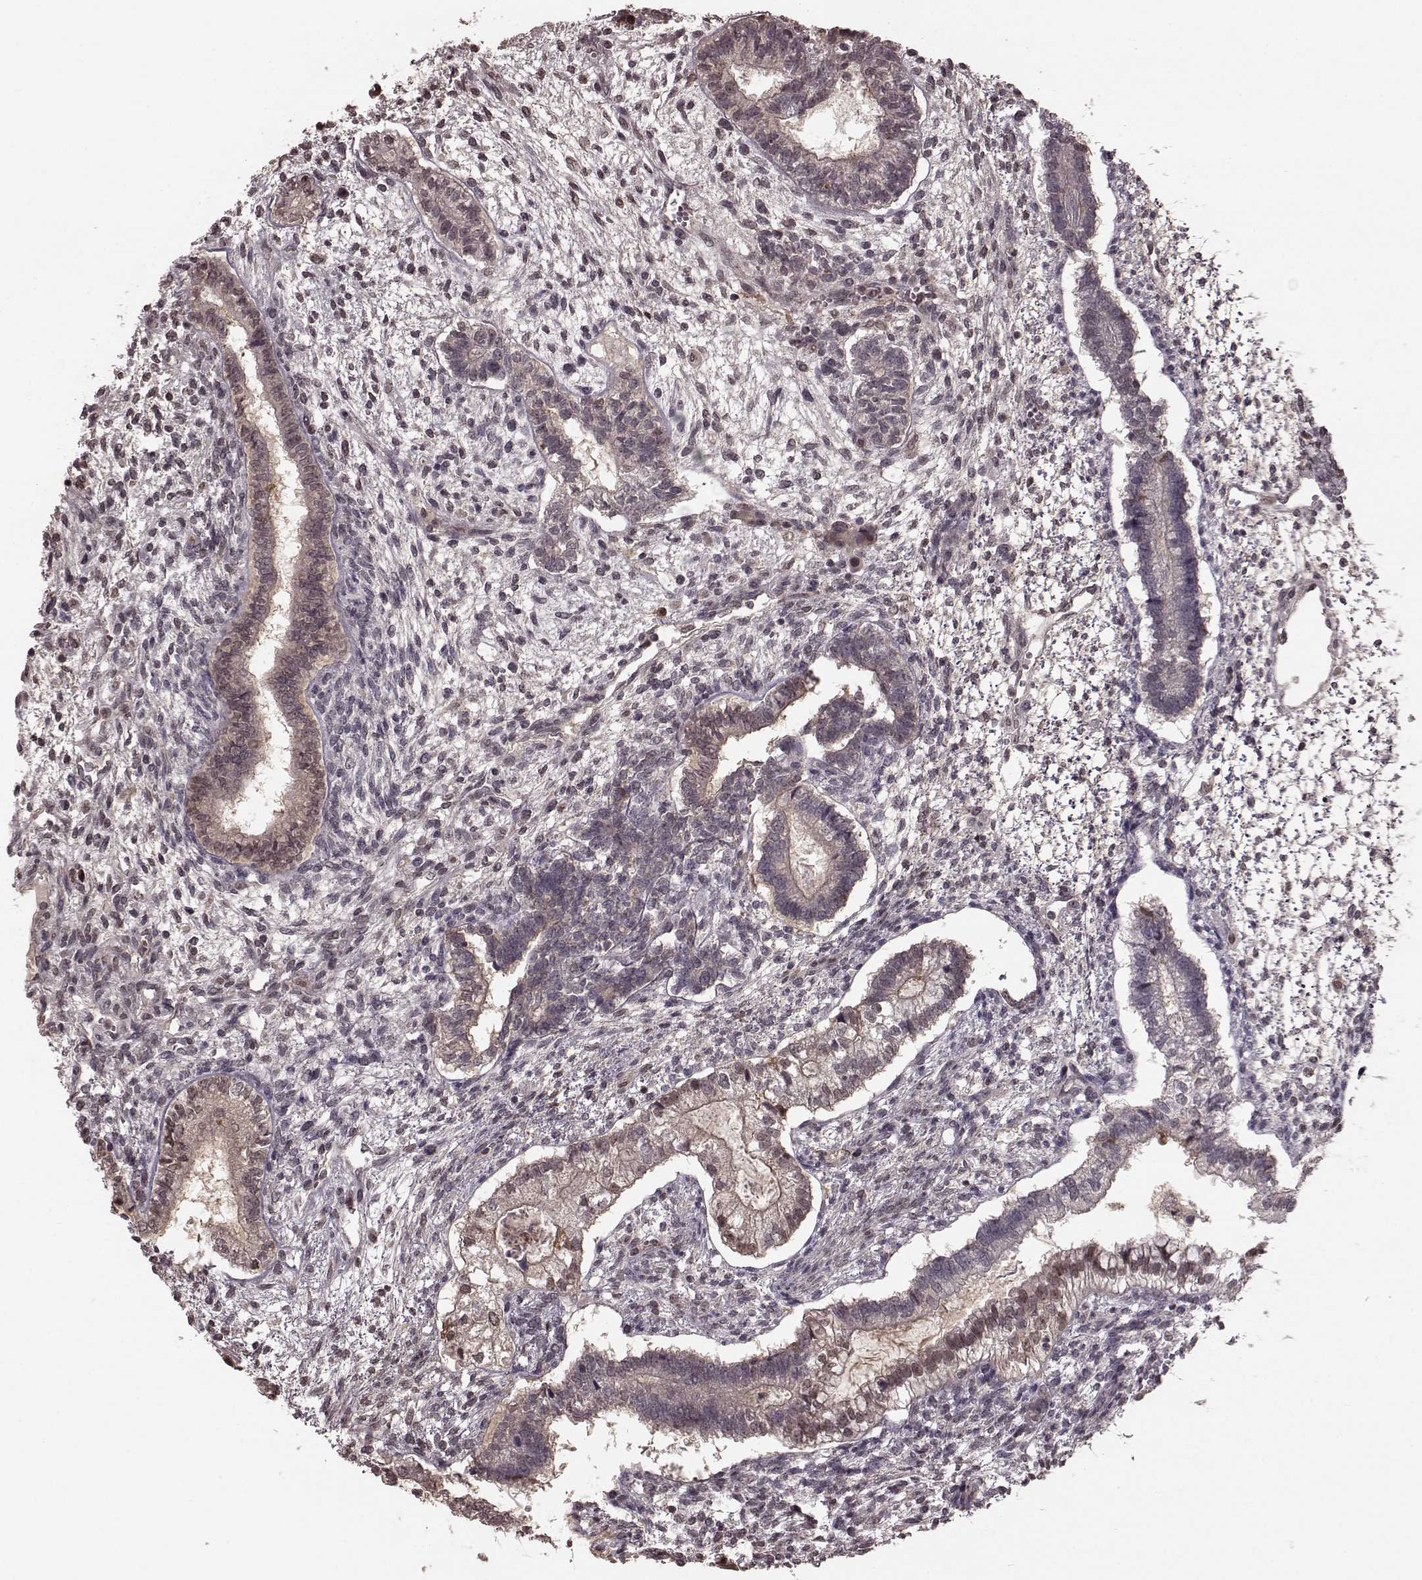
{"staining": {"intensity": "weak", "quantity": "<25%", "location": "cytoplasmic/membranous,nuclear"}, "tissue": "testis cancer", "cell_type": "Tumor cells", "image_type": "cancer", "snomed": [{"axis": "morphology", "description": "Carcinoma, Embryonal, NOS"}, {"axis": "topography", "description": "Testis"}], "caption": "There is no significant expression in tumor cells of embryonal carcinoma (testis).", "gene": "GSS", "patient": {"sex": "male", "age": 37}}